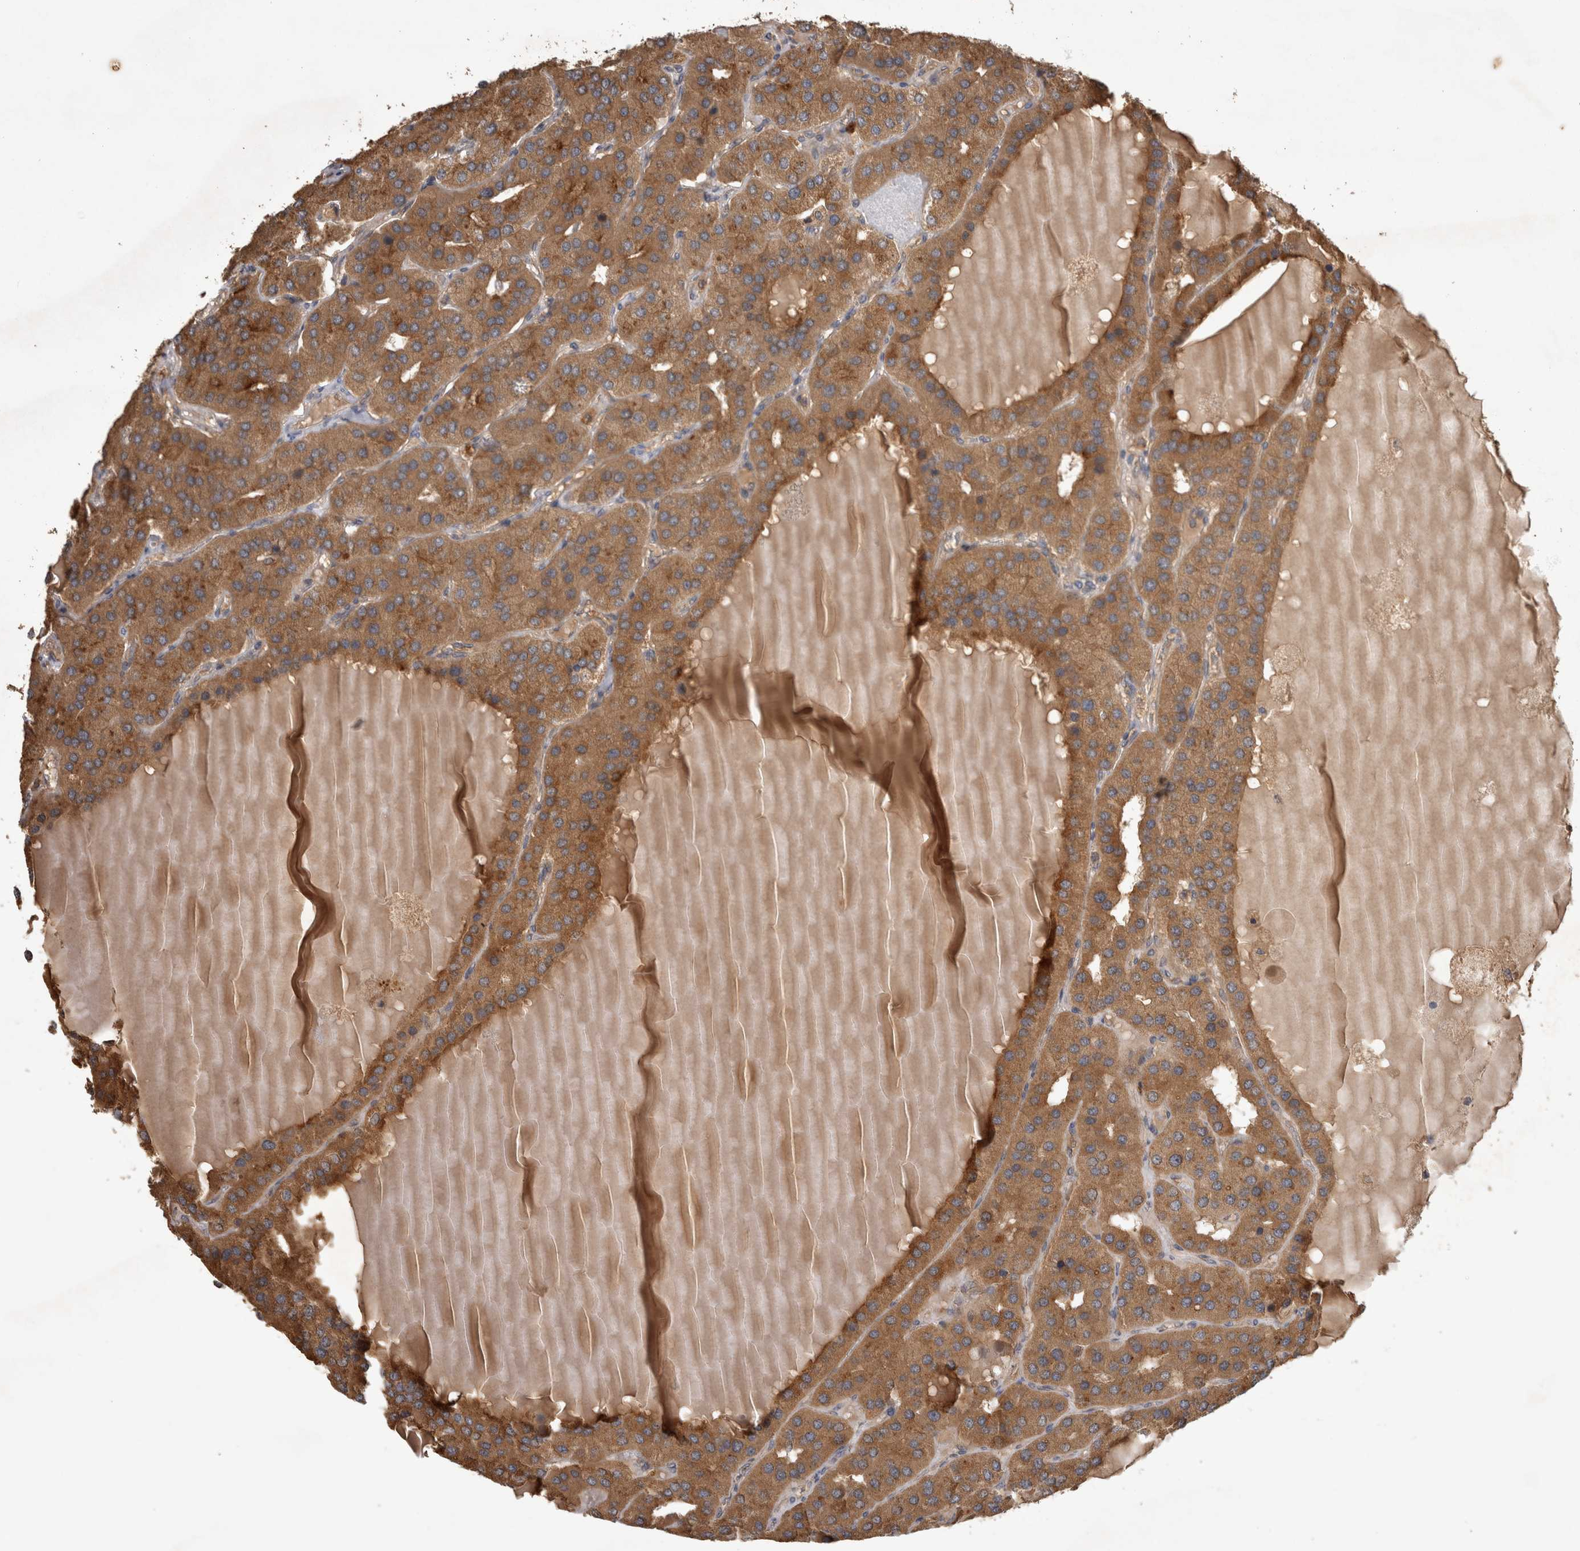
{"staining": {"intensity": "moderate", "quantity": ">75%", "location": "cytoplasmic/membranous"}, "tissue": "parathyroid gland", "cell_type": "Glandular cells", "image_type": "normal", "snomed": [{"axis": "morphology", "description": "Normal tissue, NOS"}, {"axis": "morphology", "description": "Adenoma, NOS"}, {"axis": "topography", "description": "Parathyroid gland"}], "caption": "Parathyroid gland stained for a protein (brown) reveals moderate cytoplasmic/membranous positive staining in about >75% of glandular cells.", "gene": "TRMT61B", "patient": {"sex": "female", "age": 86}}